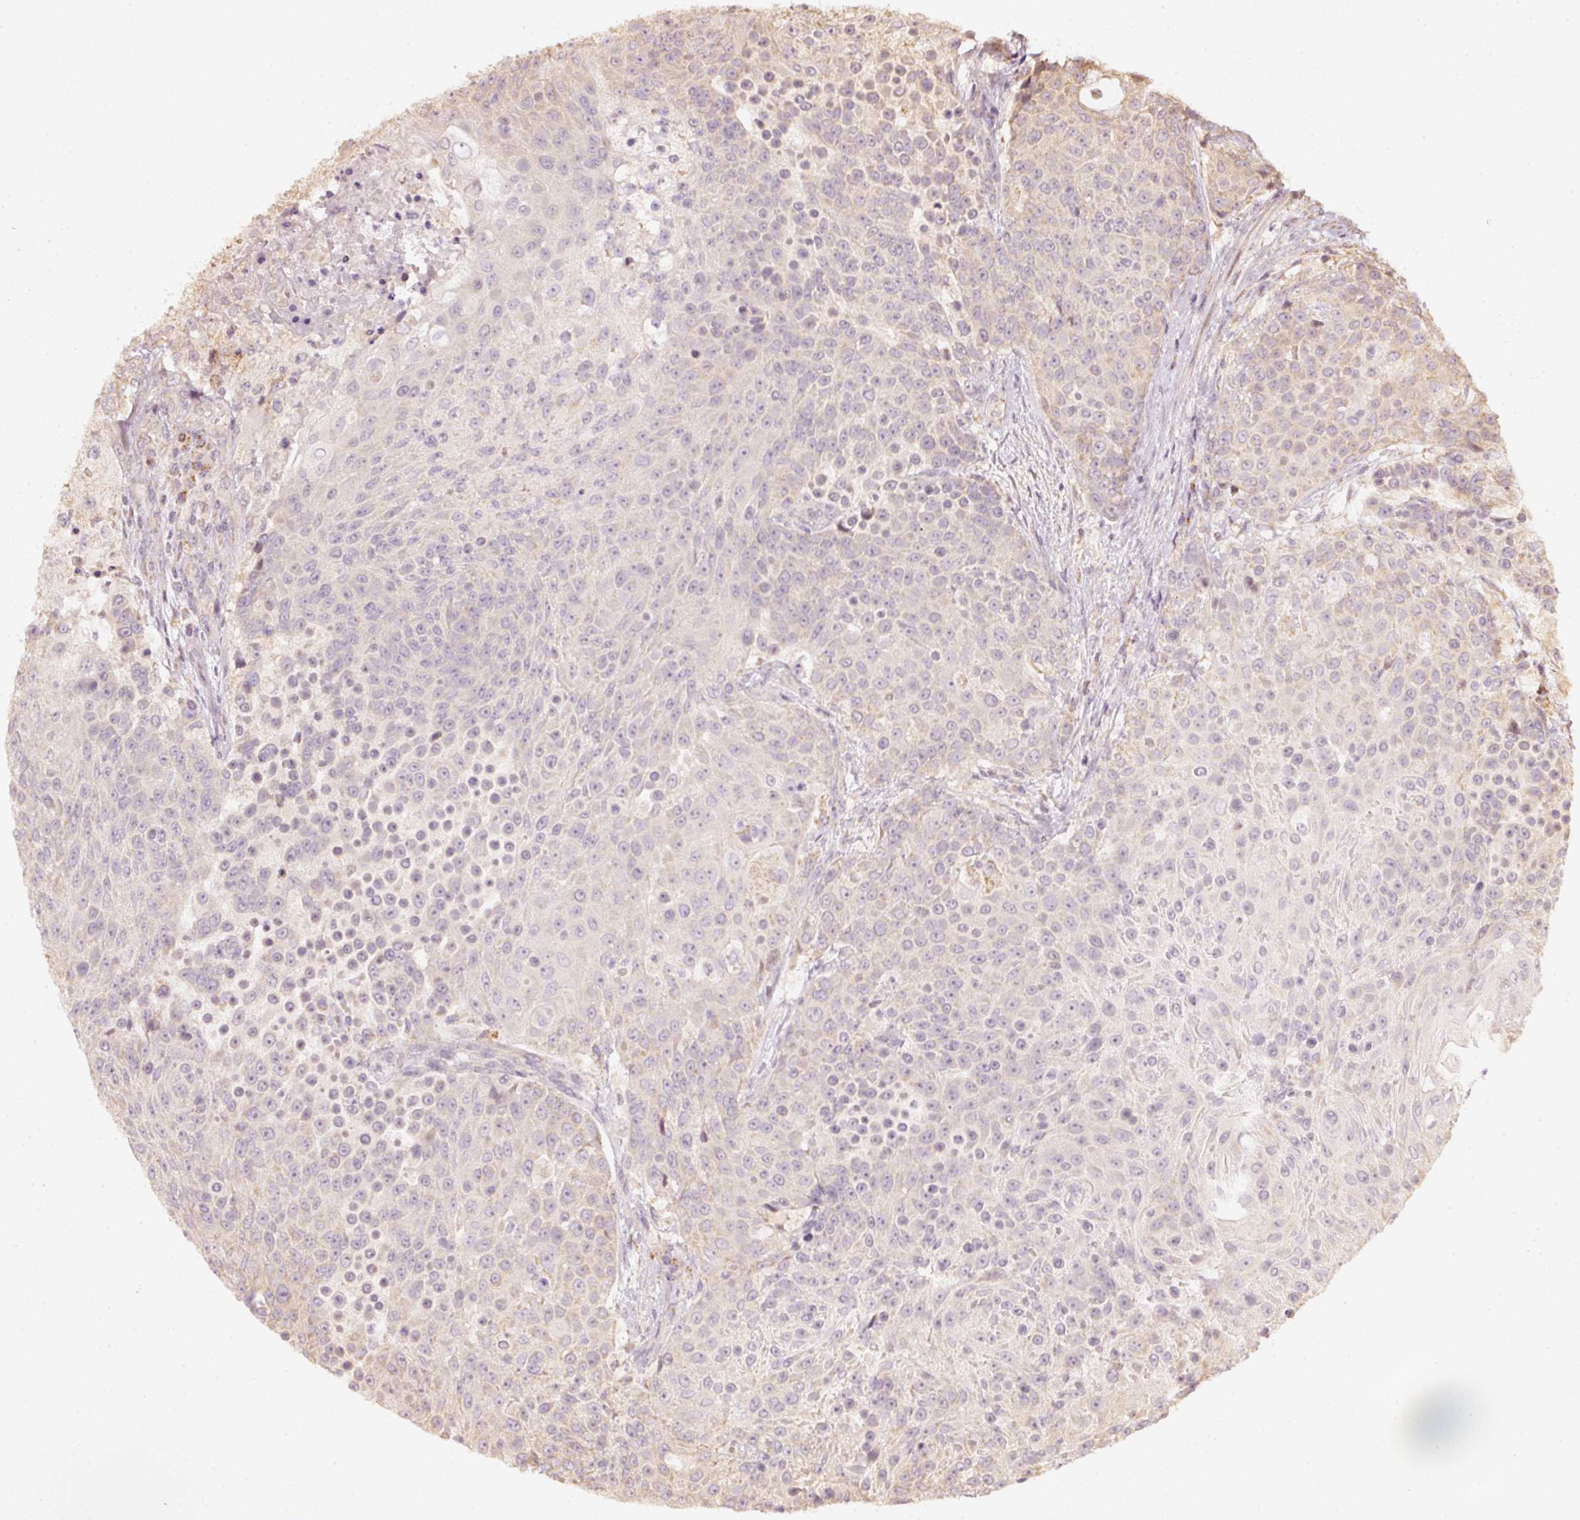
{"staining": {"intensity": "weak", "quantity": "<25%", "location": "cytoplasmic/membranous"}, "tissue": "urothelial cancer", "cell_type": "Tumor cells", "image_type": "cancer", "snomed": [{"axis": "morphology", "description": "Urothelial carcinoma, High grade"}, {"axis": "topography", "description": "Urinary bladder"}], "caption": "This is a image of IHC staining of urothelial cancer, which shows no expression in tumor cells.", "gene": "RAB35", "patient": {"sex": "female", "age": 63}}